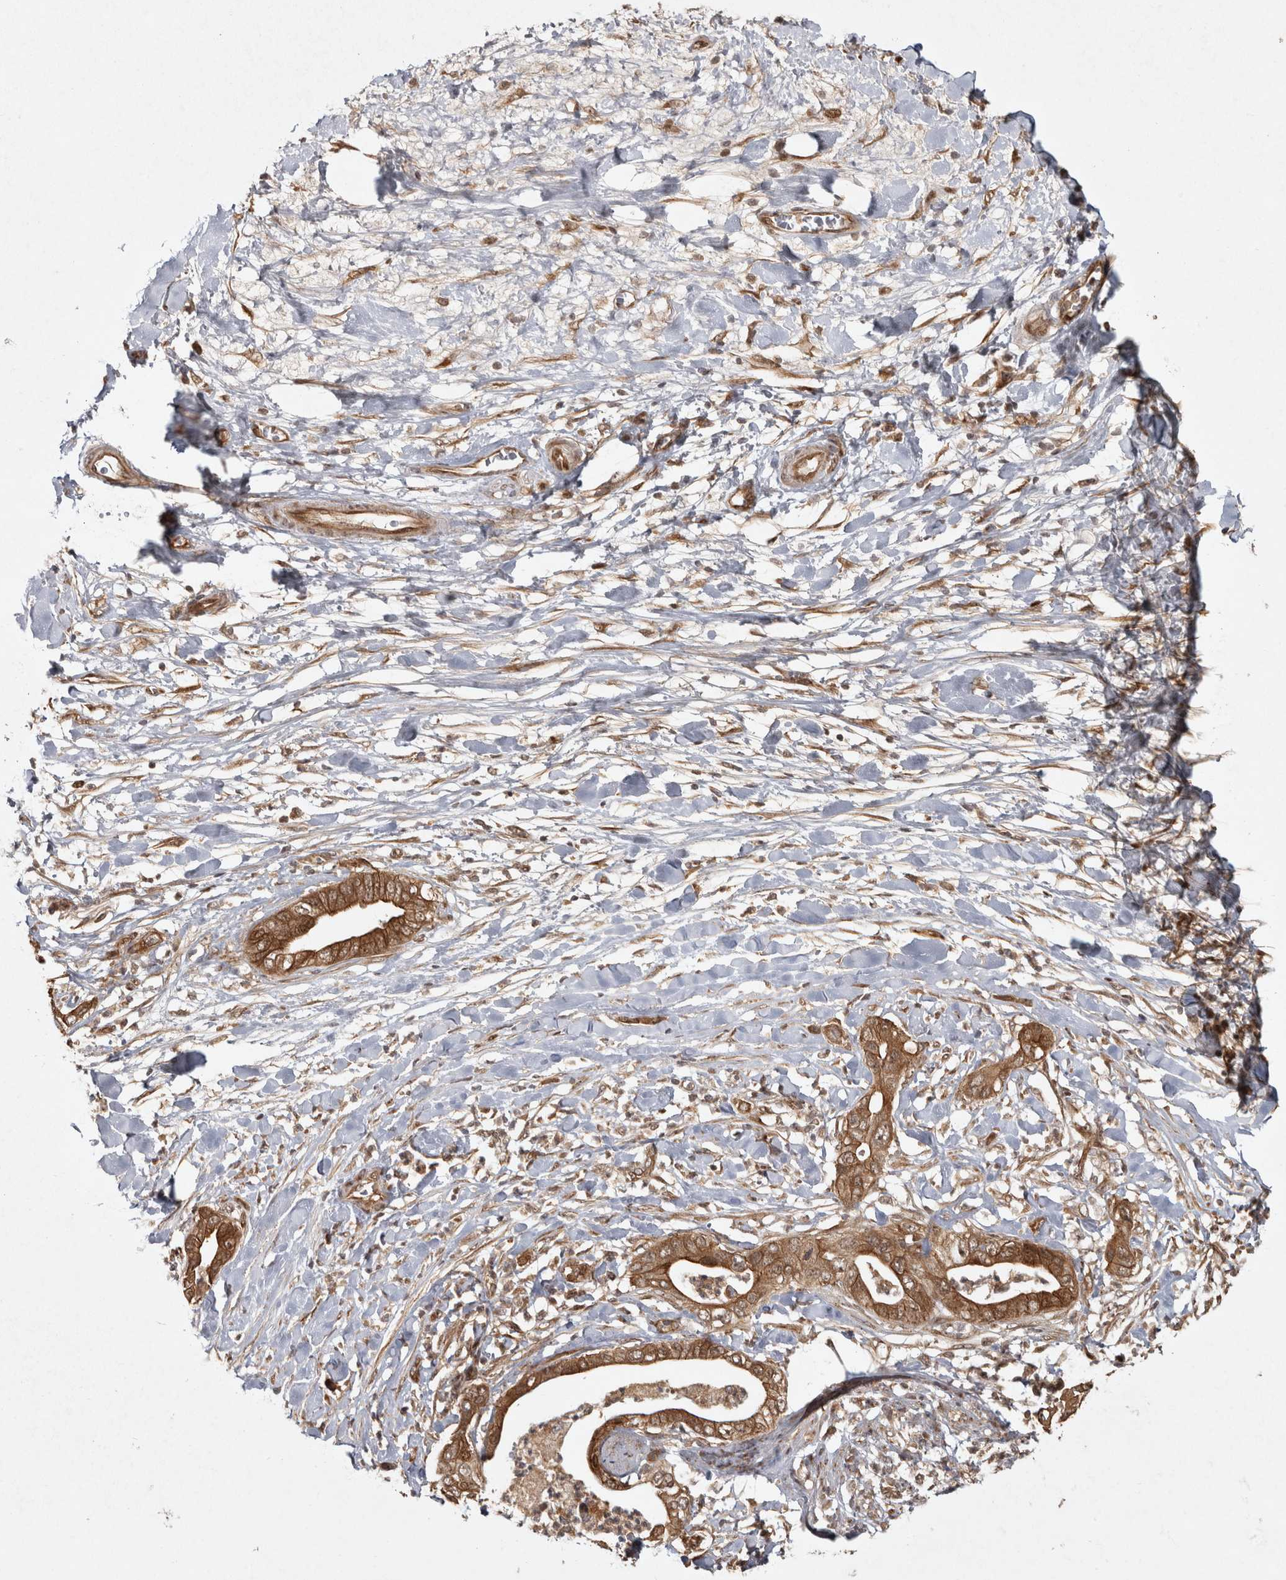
{"staining": {"intensity": "strong", "quantity": ">75%", "location": "cytoplasmic/membranous"}, "tissue": "pancreatic cancer", "cell_type": "Tumor cells", "image_type": "cancer", "snomed": [{"axis": "morphology", "description": "Adenocarcinoma, NOS"}, {"axis": "topography", "description": "Pancreas"}], "caption": "Pancreatic adenocarcinoma stained with immunohistochemistry displays strong cytoplasmic/membranous expression in approximately >75% of tumor cells. (brown staining indicates protein expression, while blue staining denotes nuclei).", "gene": "CAMSAP2", "patient": {"sex": "female", "age": 78}}